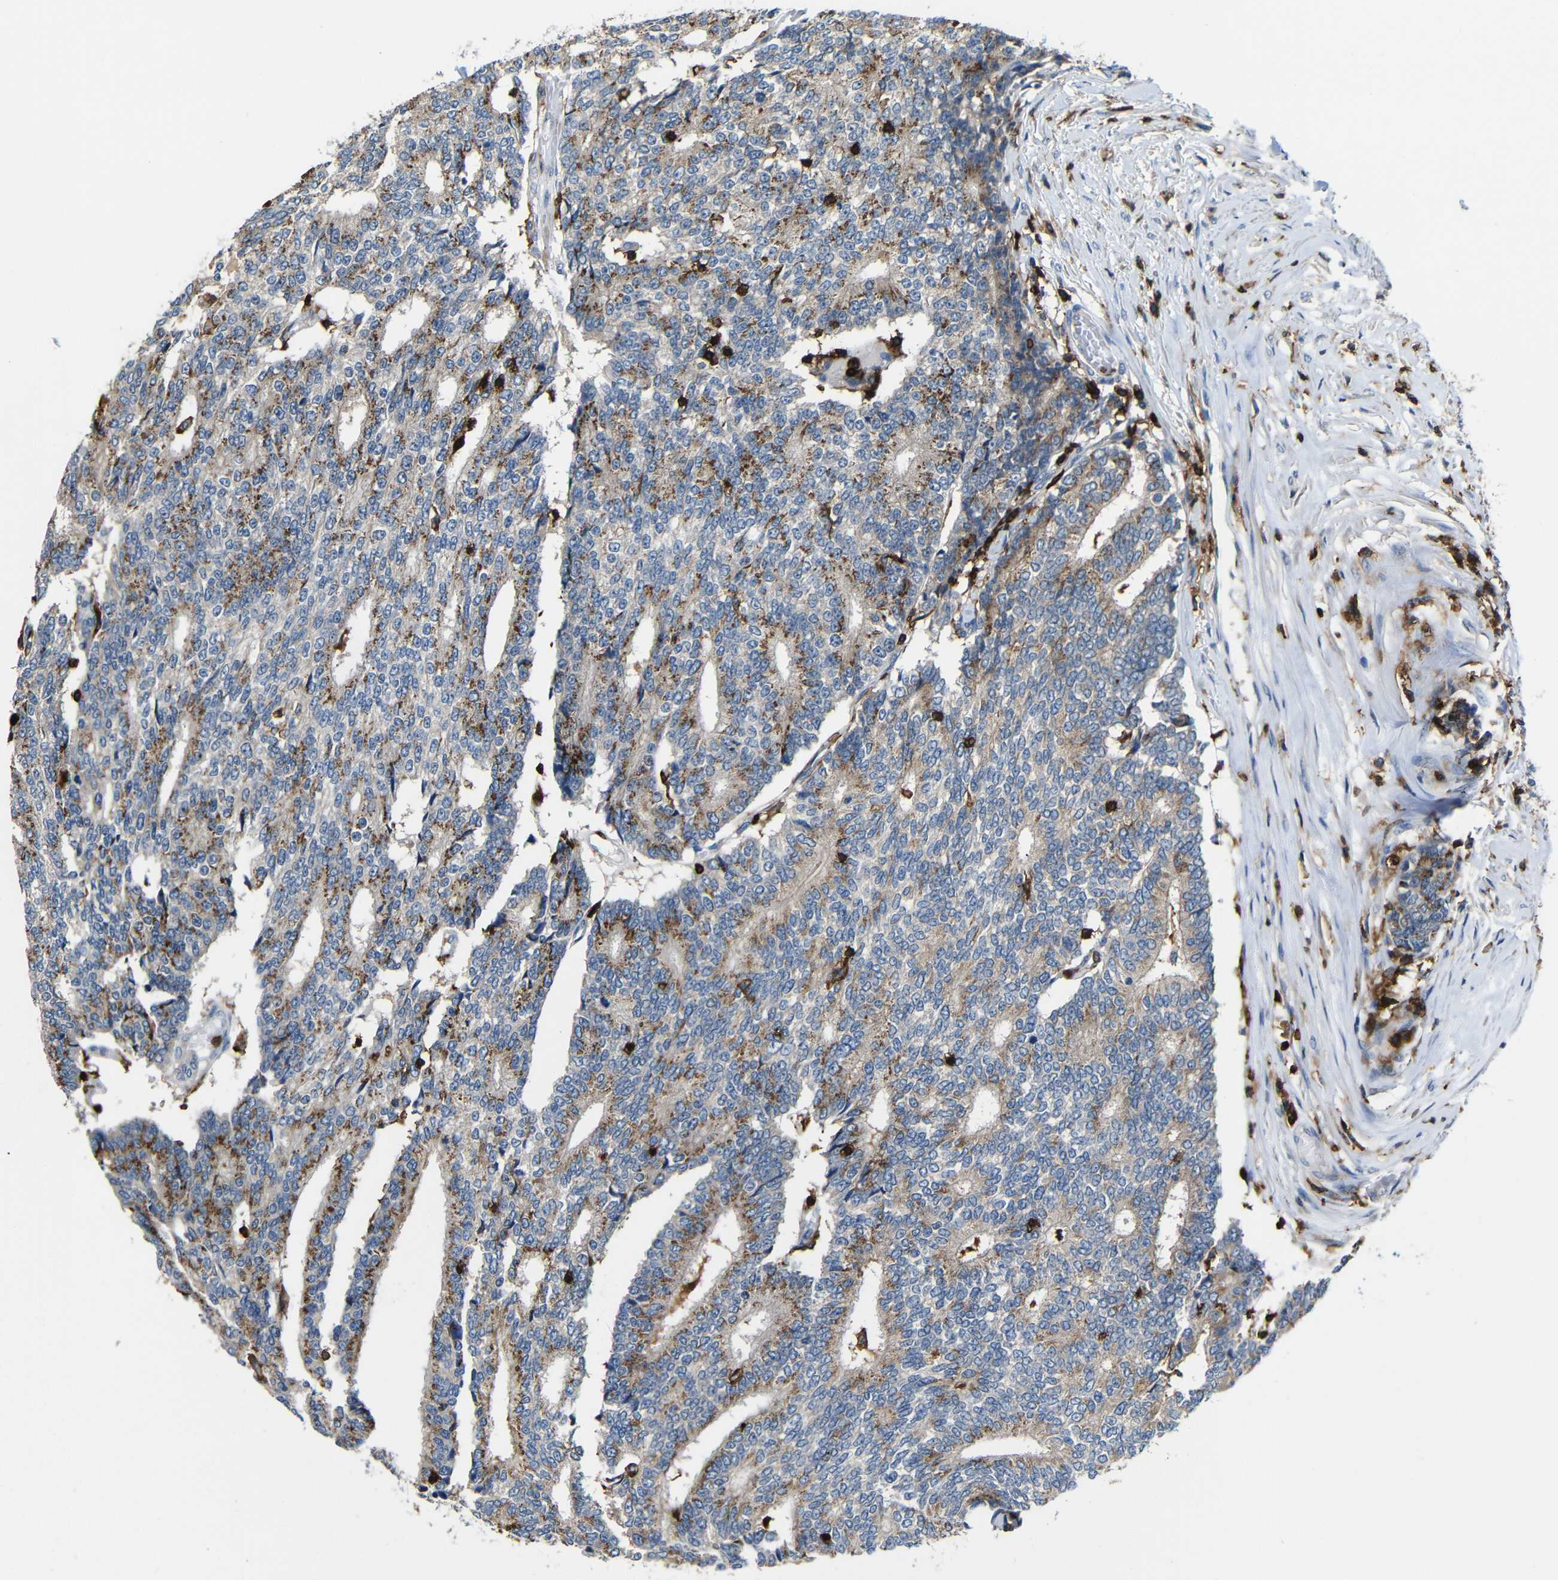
{"staining": {"intensity": "moderate", "quantity": ">75%", "location": "cytoplasmic/membranous"}, "tissue": "prostate cancer", "cell_type": "Tumor cells", "image_type": "cancer", "snomed": [{"axis": "morphology", "description": "Normal tissue, NOS"}, {"axis": "morphology", "description": "Adenocarcinoma, High grade"}, {"axis": "topography", "description": "Prostate"}, {"axis": "topography", "description": "Seminal veicle"}], "caption": "High-power microscopy captured an IHC micrograph of prostate cancer (high-grade adenocarcinoma), revealing moderate cytoplasmic/membranous positivity in approximately >75% of tumor cells.", "gene": "P2RY12", "patient": {"sex": "male", "age": 55}}